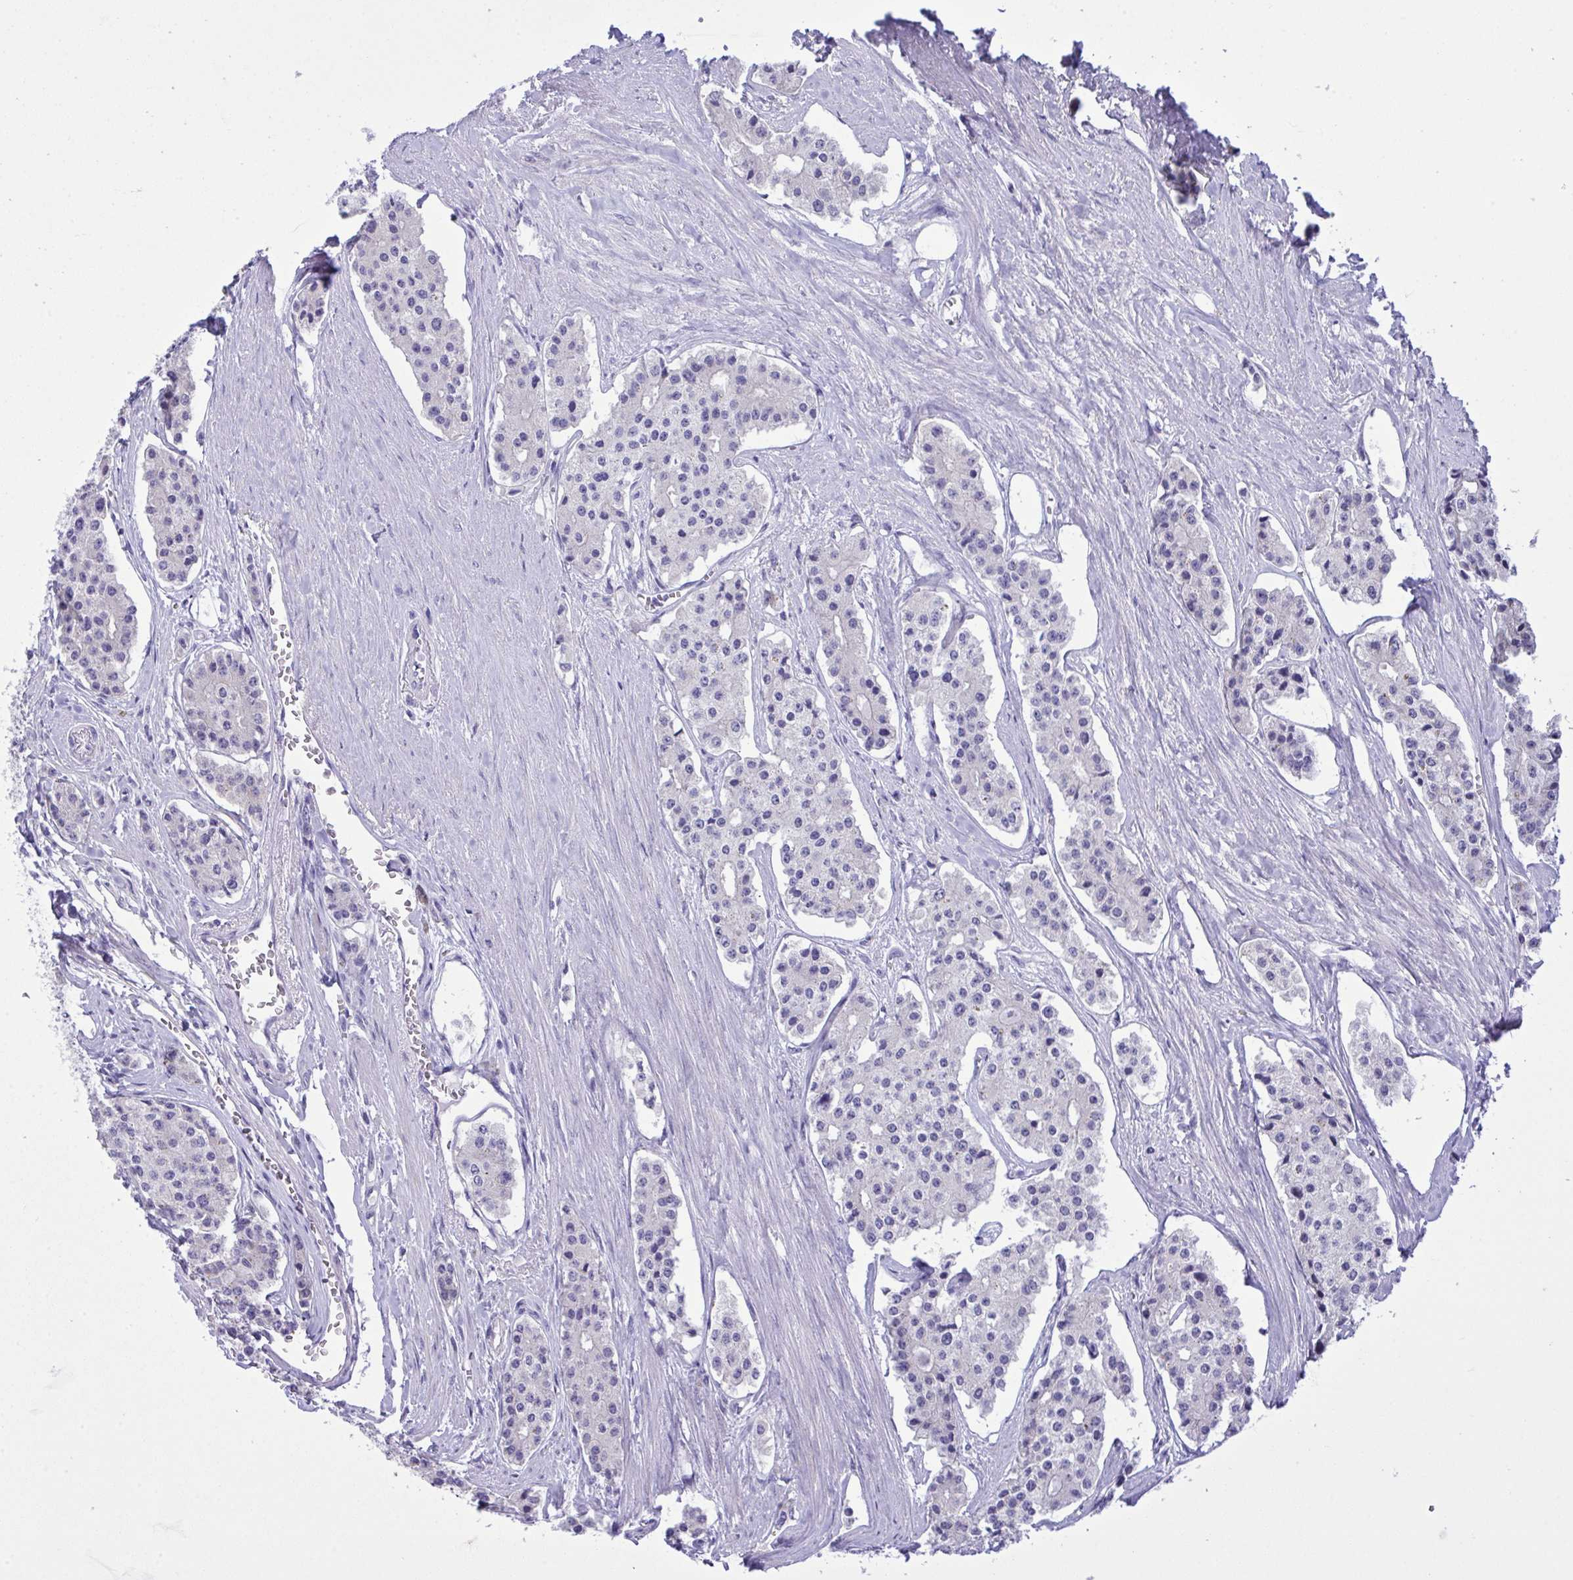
{"staining": {"intensity": "negative", "quantity": "none", "location": "none"}, "tissue": "carcinoid", "cell_type": "Tumor cells", "image_type": "cancer", "snomed": [{"axis": "morphology", "description": "Carcinoid, malignant, NOS"}, {"axis": "topography", "description": "Small intestine"}], "caption": "A micrograph of carcinoid stained for a protein exhibits no brown staining in tumor cells.", "gene": "WDR97", "patient": {"sex": "female", "age": 65}}